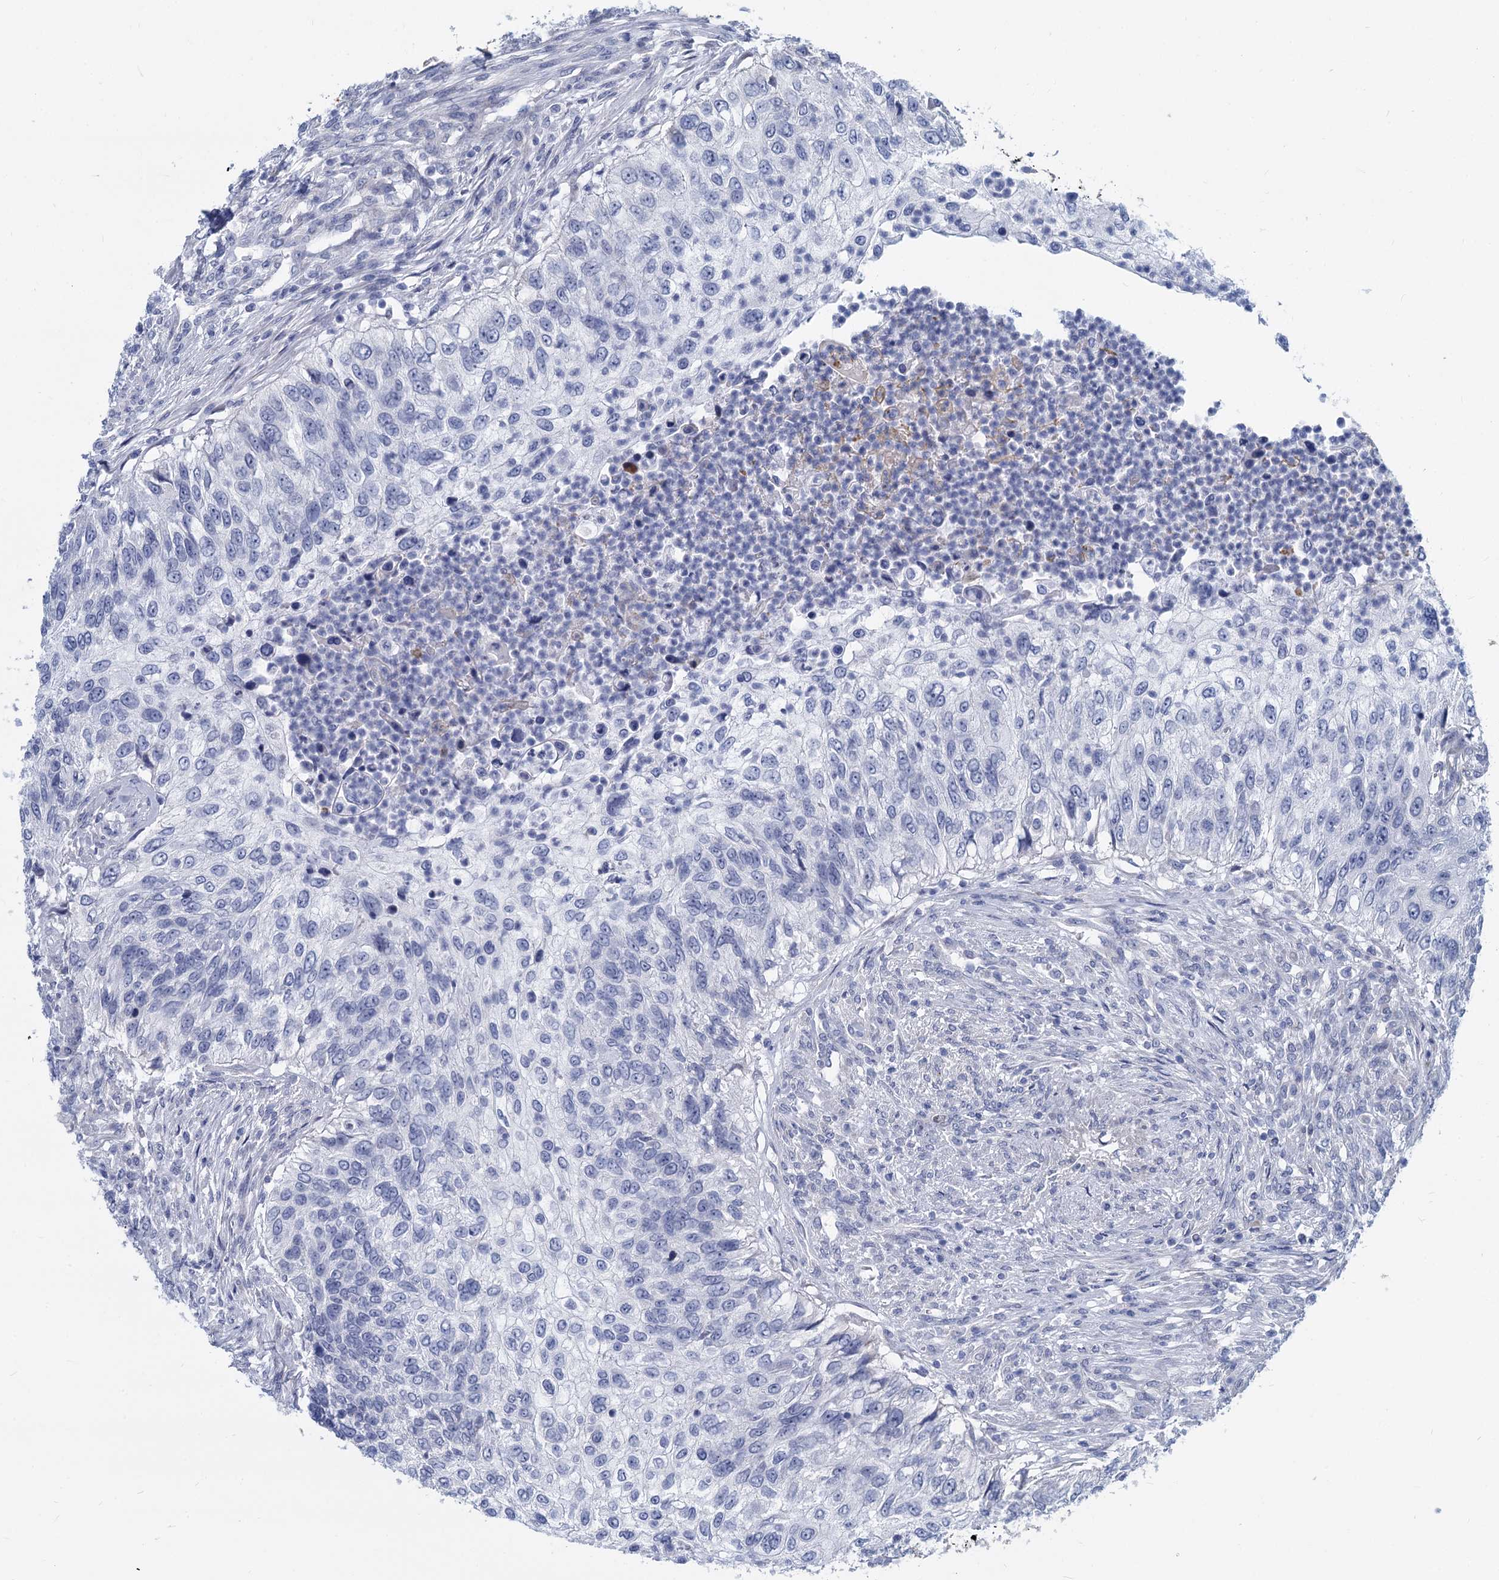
{"staining": {"intensity": "negative", "quantity": "none", "location": "none"}, "tissue": "urothelial cancer", "cell_type": "Tumor cells", "image_type": "cancer", "snomed": [{"axis": "morphology", "description": "Urothelial carcinoma, High grade"}, {"axis": "topography", "description": "Urinary bladder"}], "caption": "Immunohistochemistry (IHC) photomicrograph of human high-grade urothelial carcinoma stained for a protein (brown), which shows no expression in tumor cells. (IHC, brightfield microscopy, high magnification).", "gene": "GSTM3", "patient": {"sex": "female", "age": 60}}